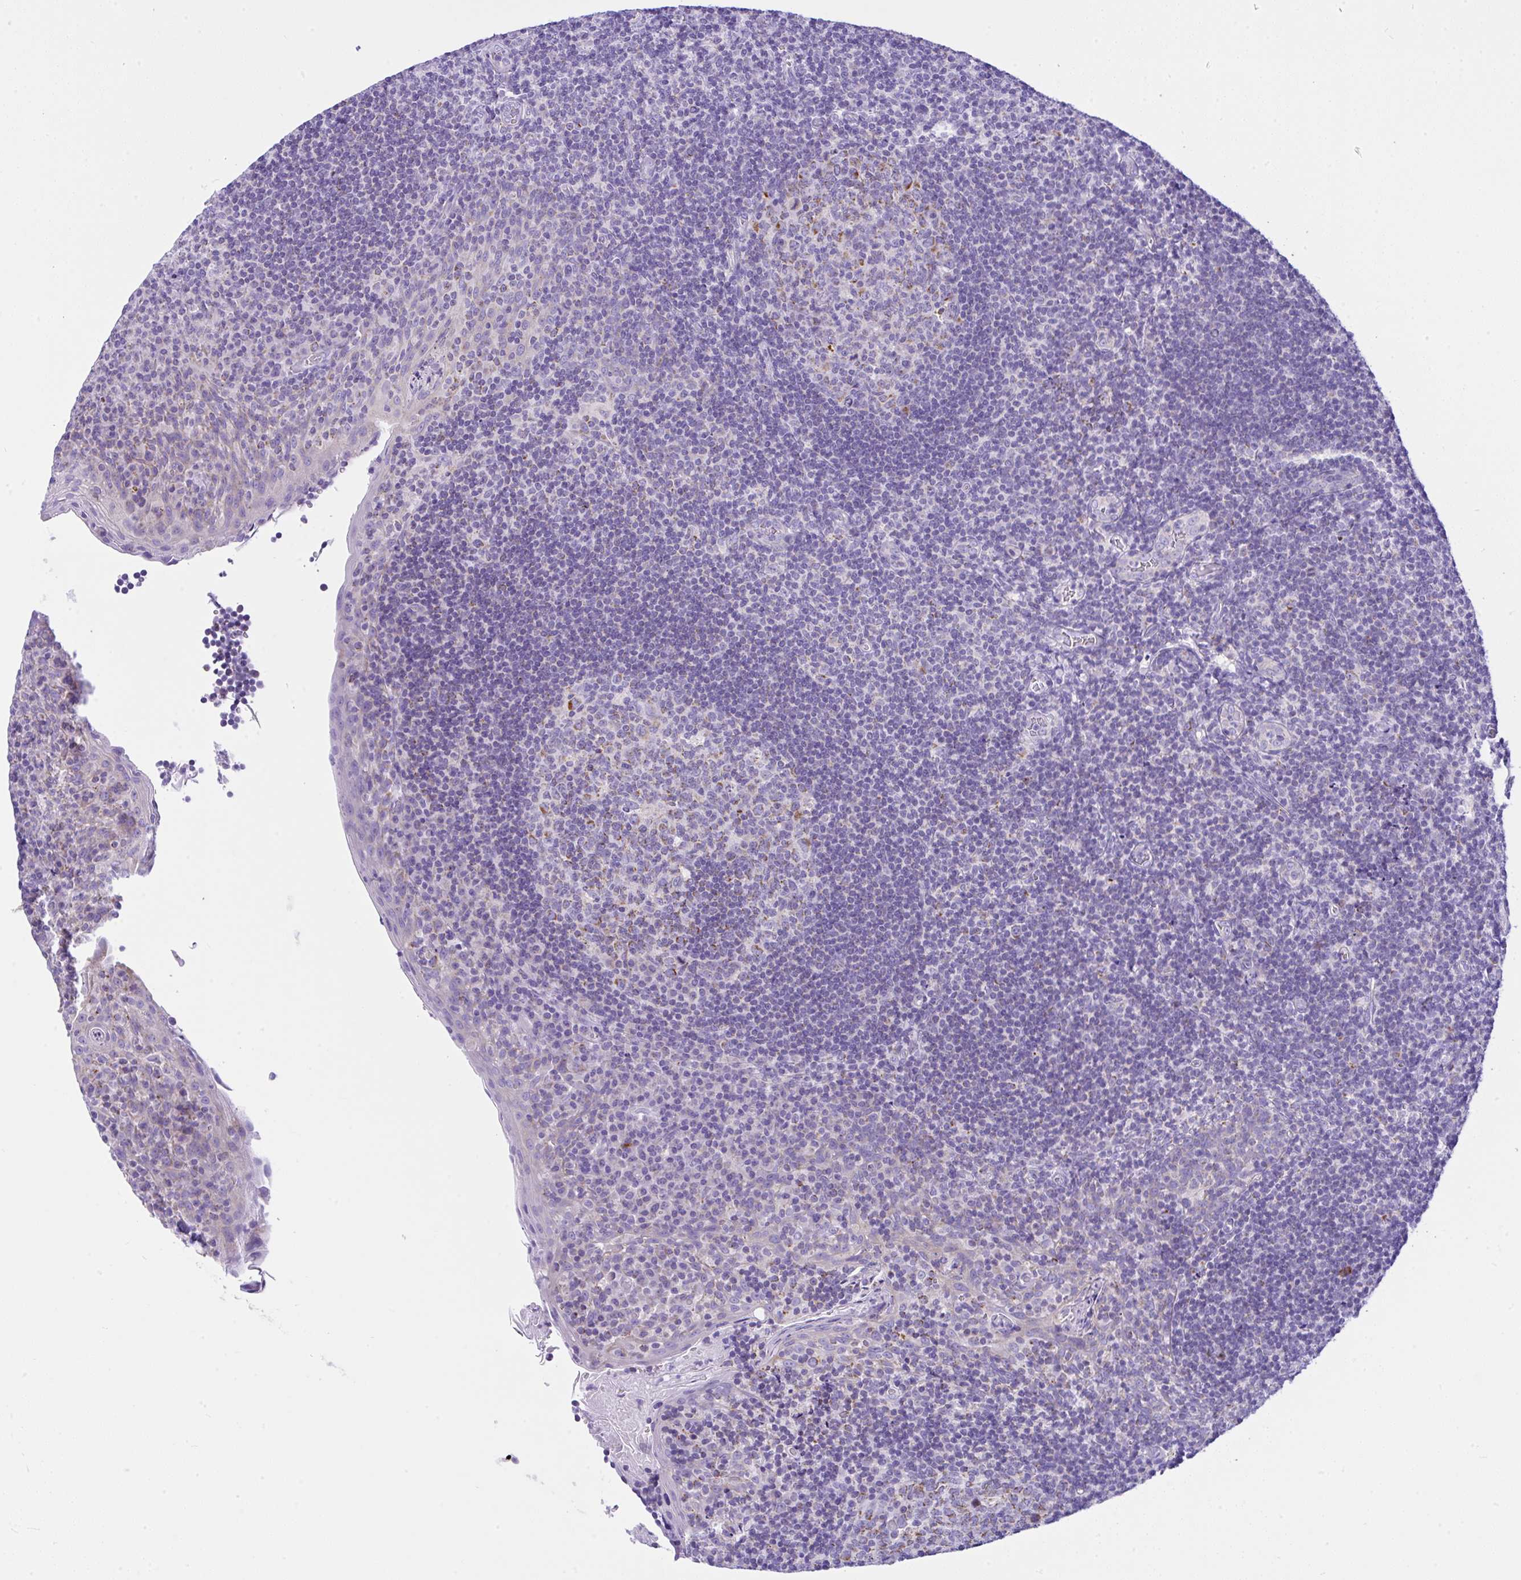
{"staining": {"intensity": "moderate", "quantity": "25%-75%", "location": "cytoplasmic/membranous"}, "tissue": "tonsil", "cell_type": "Germinal center cells", "image_type": "normal", "snomed": [{"axis": "morphology", "description": "Normal tissue, NOS"}, {"axis": "topography", "description": "Tonsil"}], "caption": "Protein positivity by immunohistochemistry (IHC) displays moderate cytoplasmic/membranous positivity in about 25%-75% of germinal center cells in normal tonsil.", "gene": "SLC13A1", "patient": {"sex": "male", "age": 17}}